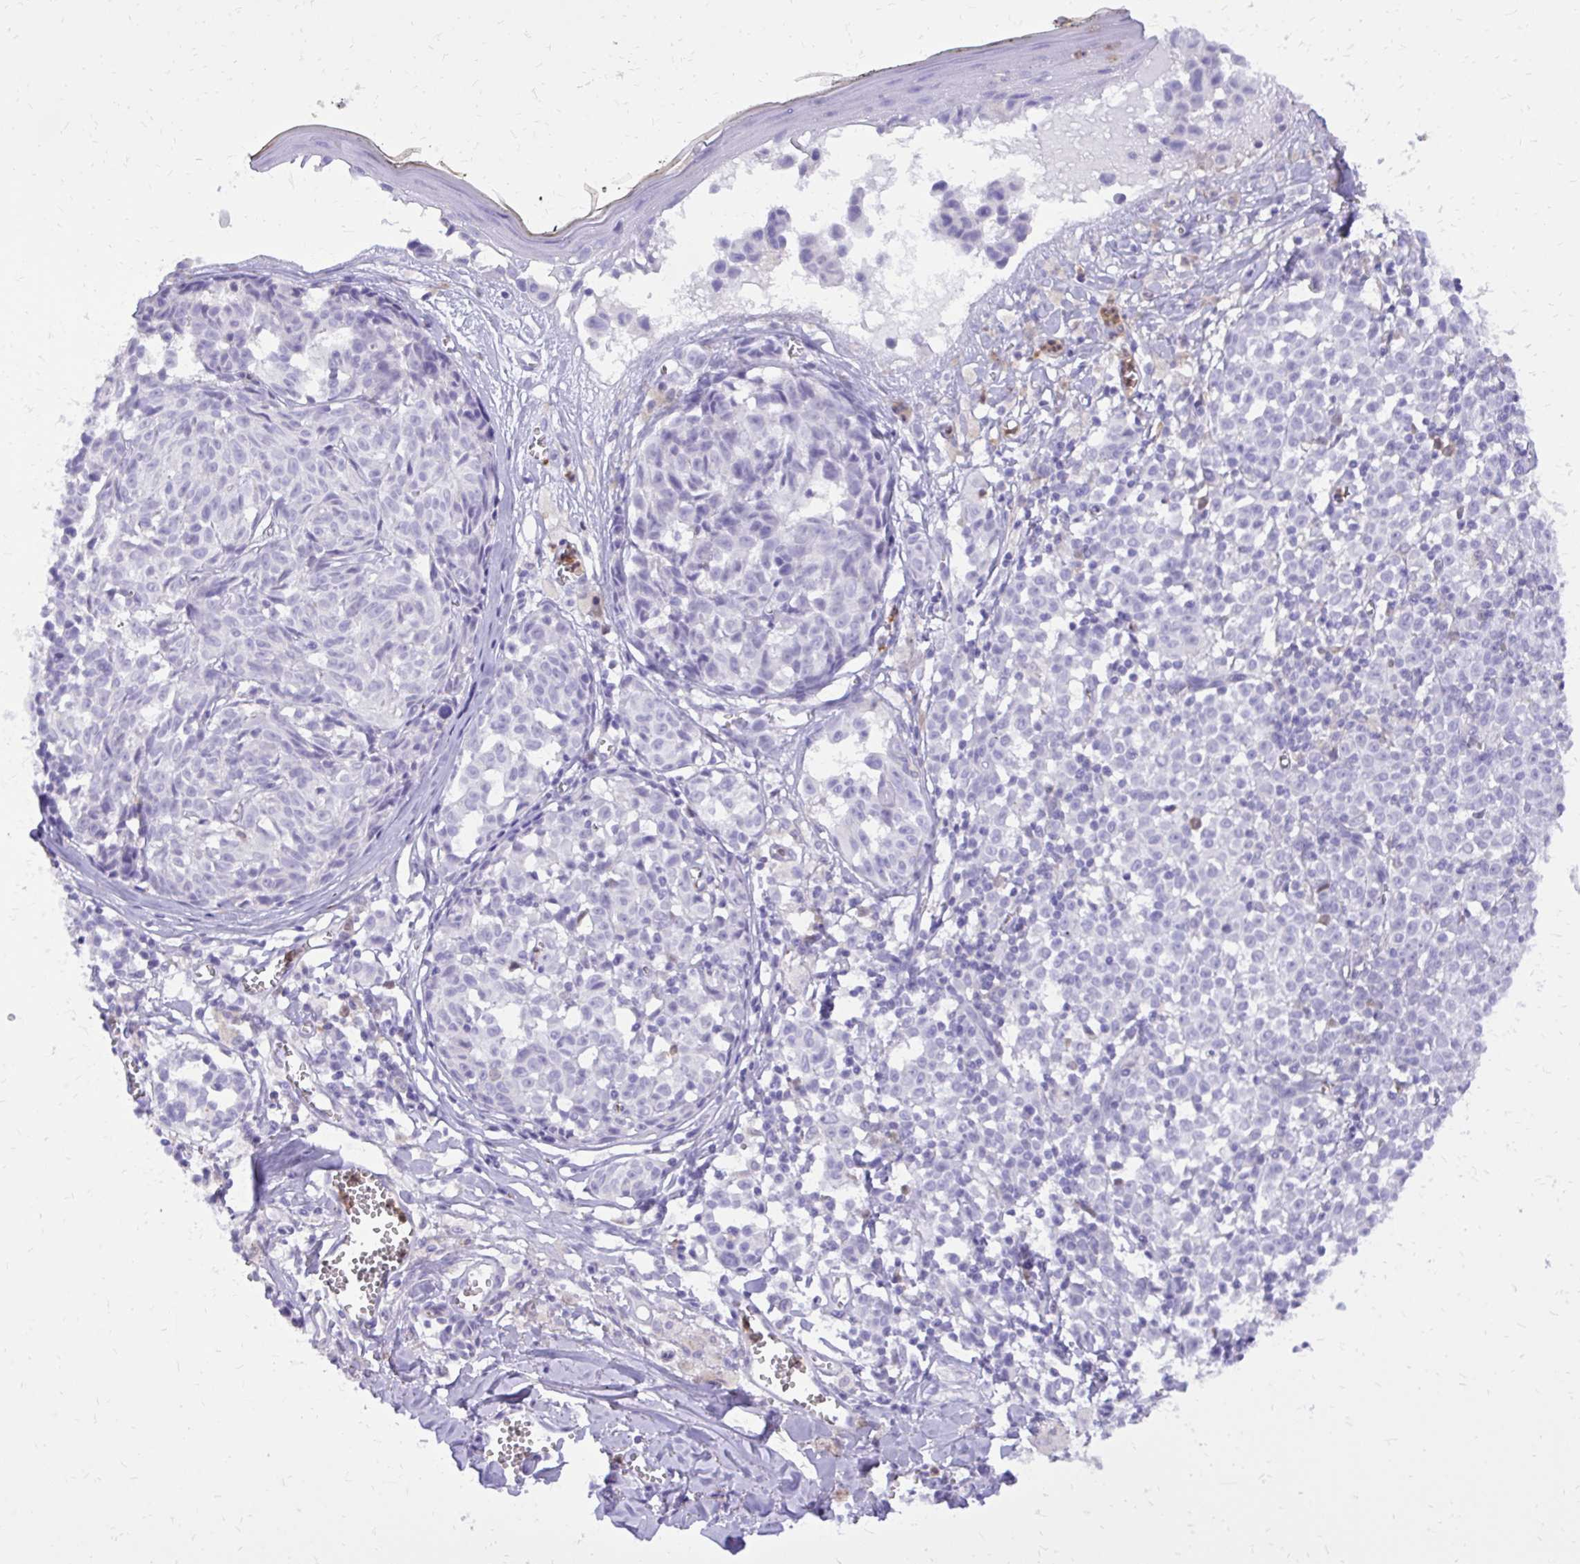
{"staining": {"intensity": "negative", "quantity": "none", "location": "none"}, "tissue": "melanoma", "cell_type": "Tumor cells", "image_type": "cancer", "snomed": [{"axis": "morphology", "description": "Malignant melanoma, NOS"}, {"axis": "topography", "description": "Skin"}], "caption": "Tumor cells are negative for brown protein staining in melanoma. (IHC, brightfield microscopy, high magnification).", "gene": "CAT", "patient": {"sex": "female", "age": 43}}